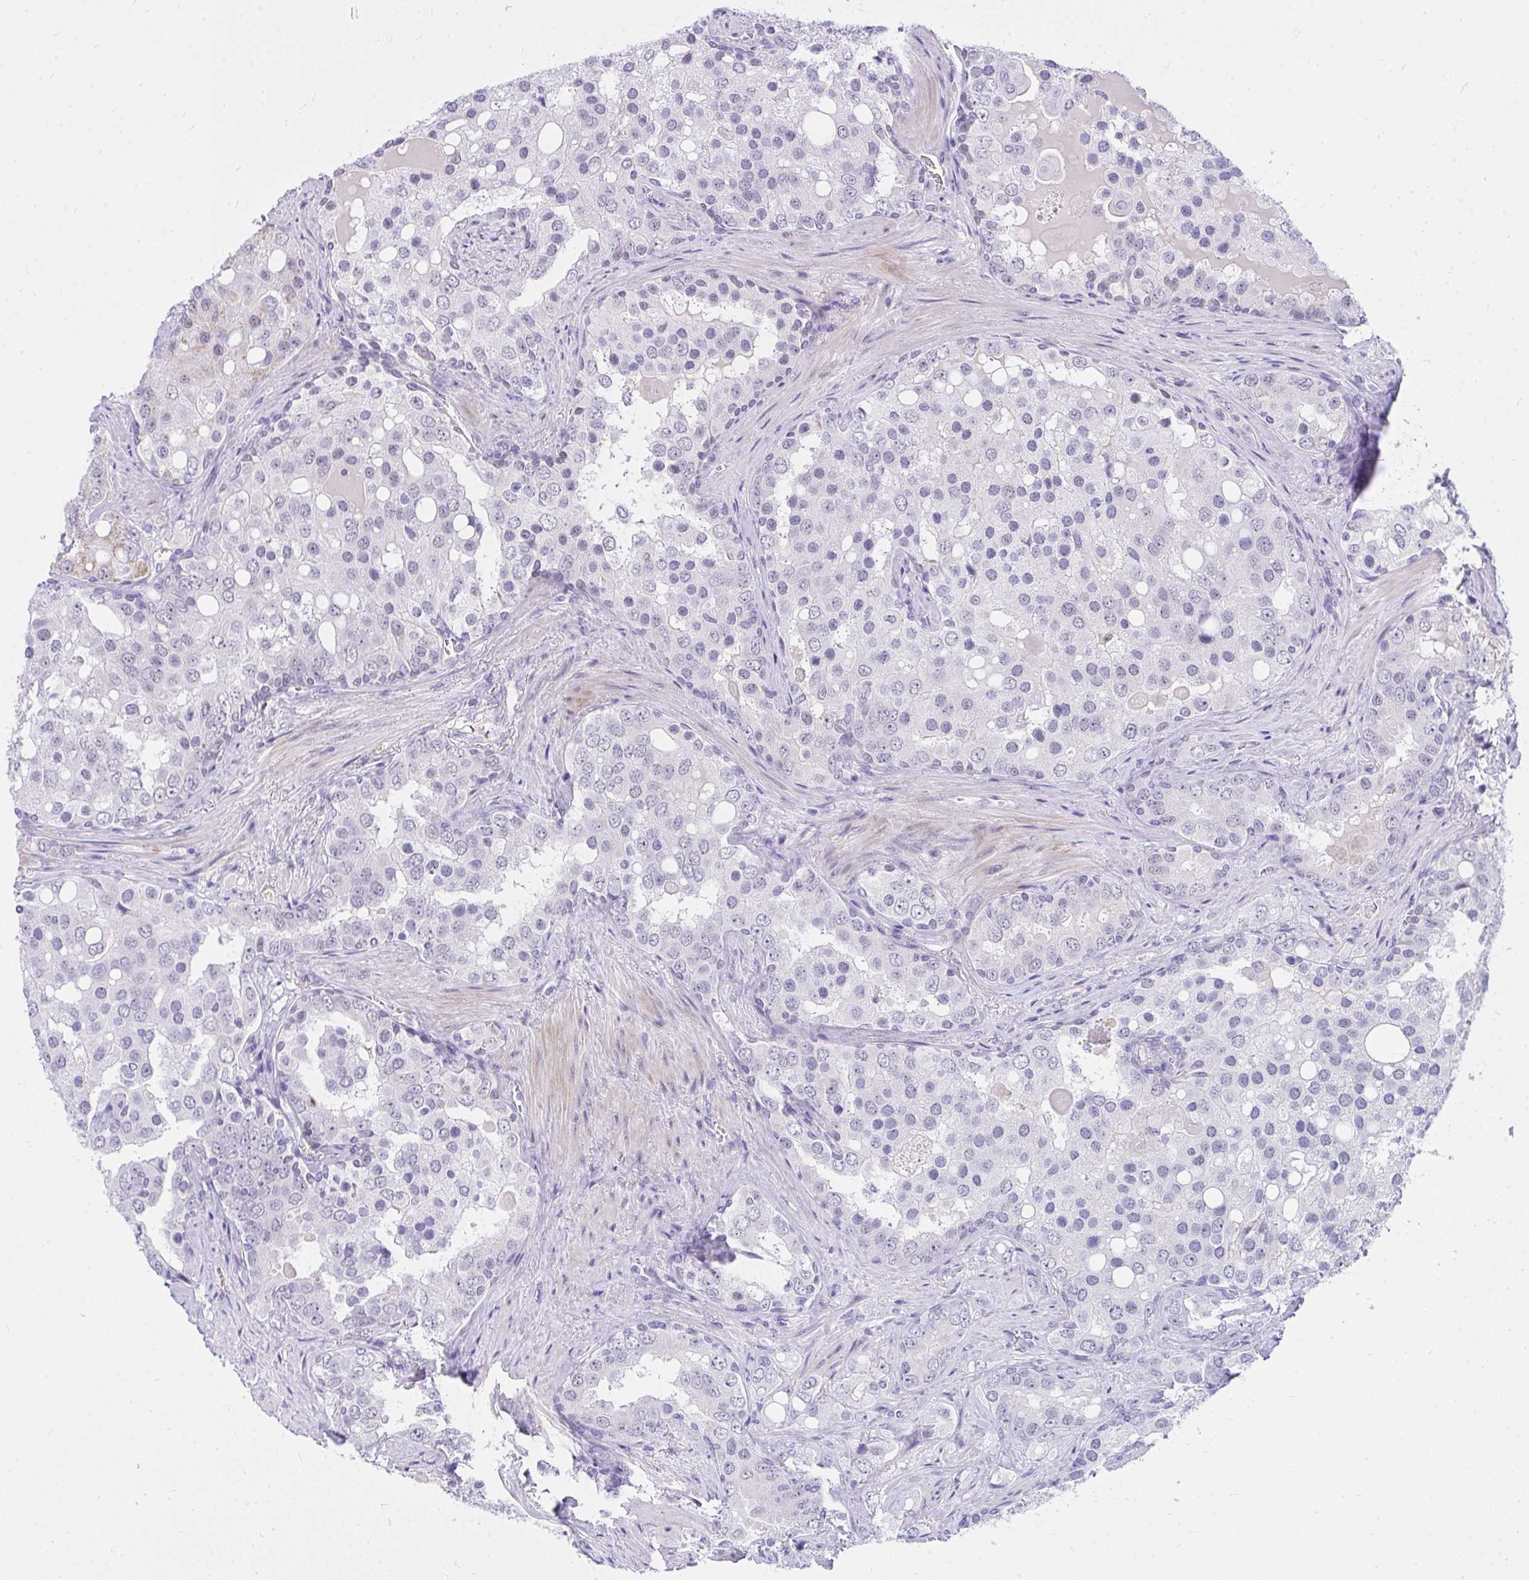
{"staining": {"intensity": "weak", "quantity": "<25%", "location": "cytoplasmic/membranous"}, "tissue": "prostate cancer", "cell_type": "Tumor cells", "image_type": "cancer", "snomed": [{"axis": "morphology", "description": "Adenocarcinoma, High grade"}, {"axis": "topography", "description": "Prostate"}], "caption": "DAB immunohistochemical staining of prostate cancer (high-grade adenocarcinoma) reveals no significant positivity in tumor cells. Nuclei are stained in blue.", "gene": "OR5F1", "patient": {"sex": "male", "age": 67}}